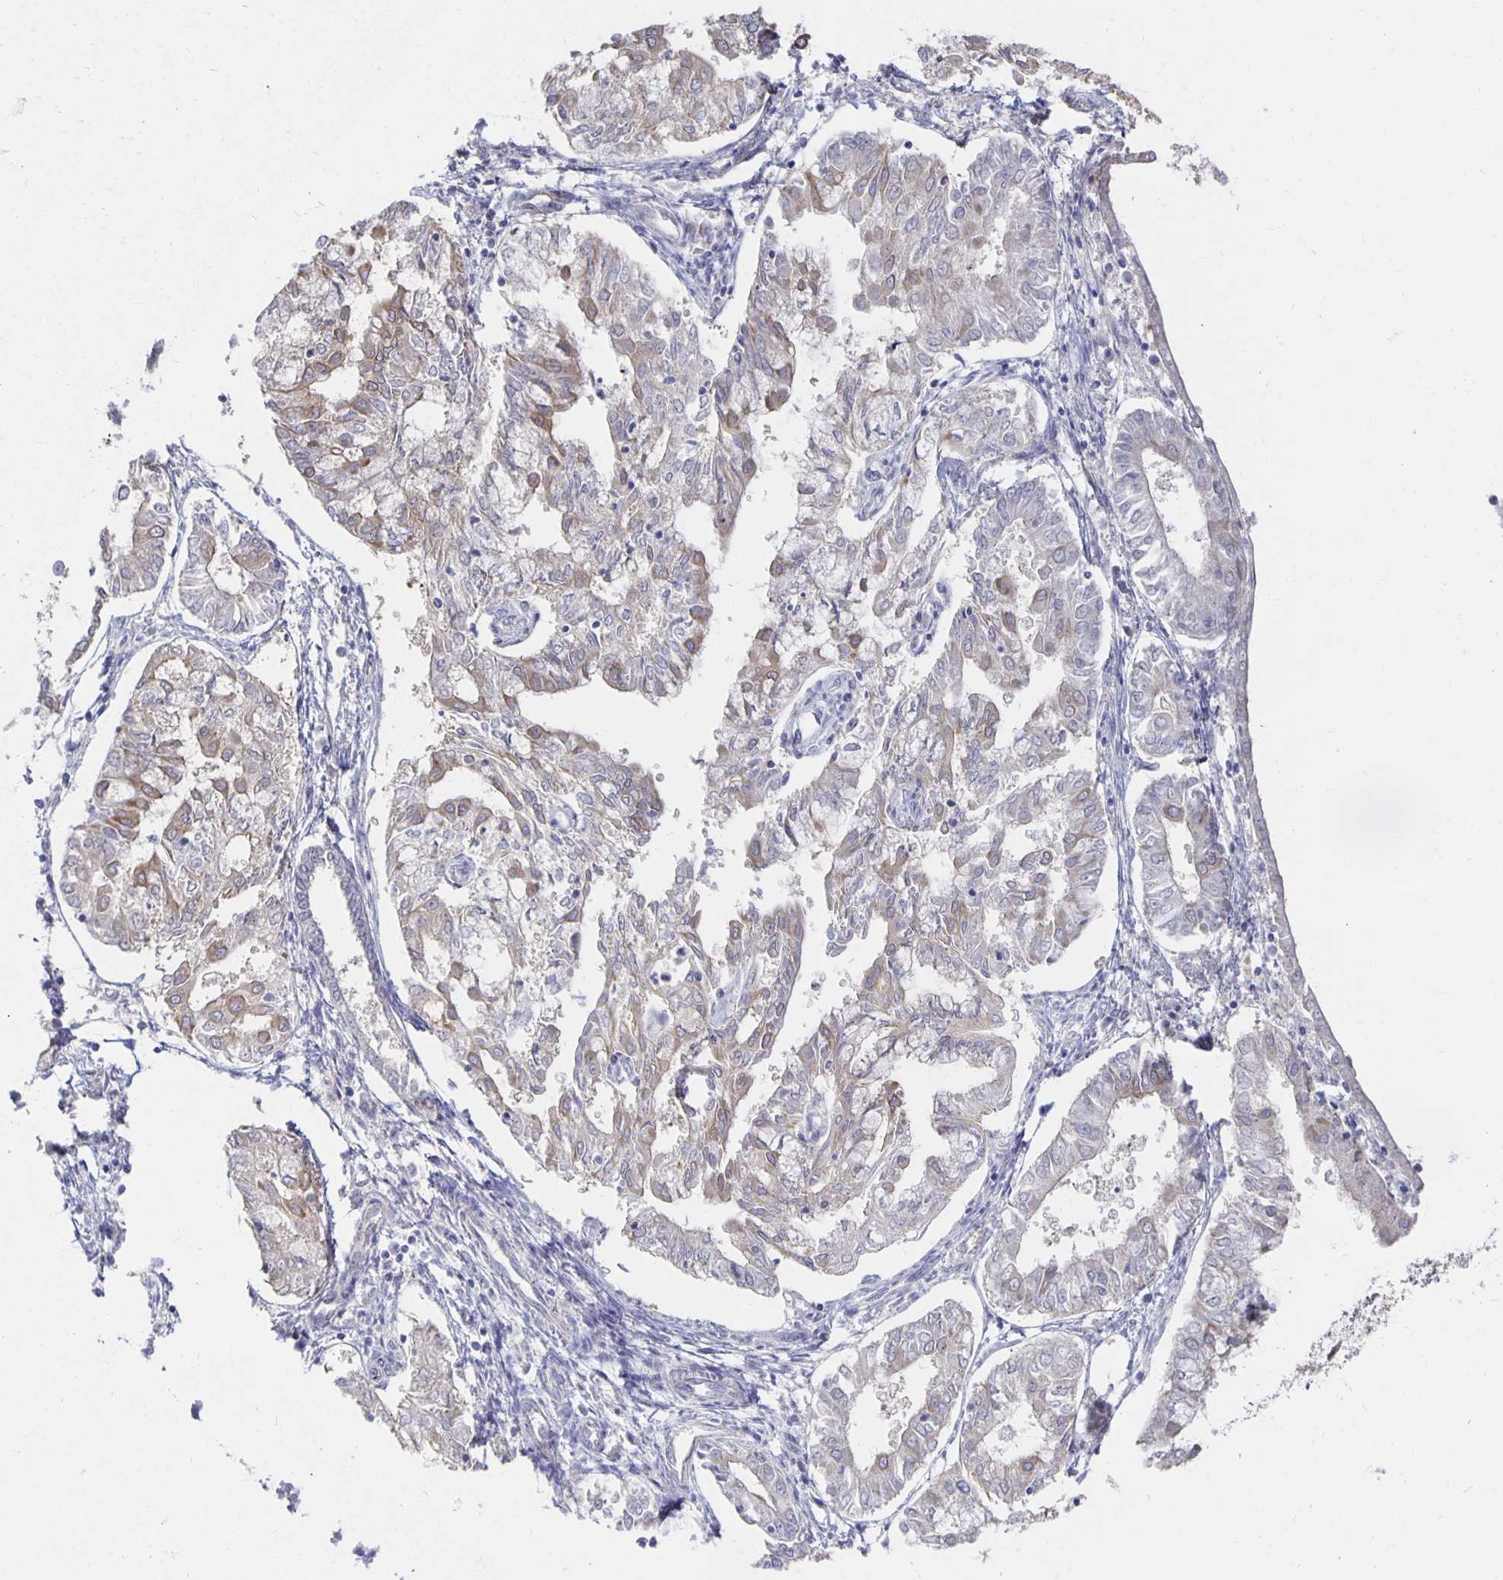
{"staining": {"intensity": "weak", "quantity": "<25%", "location": "cytoplasmic/membranous"}, "tissue": "endometrial cancer", "cell_type": "Tumor cells", "image_type": "cancer", "snomed": [{"axis": "morphology", "description": "Adenocarcinoma, NOS"}, {"axis": "topography", "description": "Endometrium"}], "caption": "This histopathology image is of endometrial cancer stained with immunohistochemistry to label a protein in brown with the nuclei are counter-stained blue. There is no staining in tumor cells.", "gene": "NKX2-8", "patient": {"sex": "female", "age": 68}}